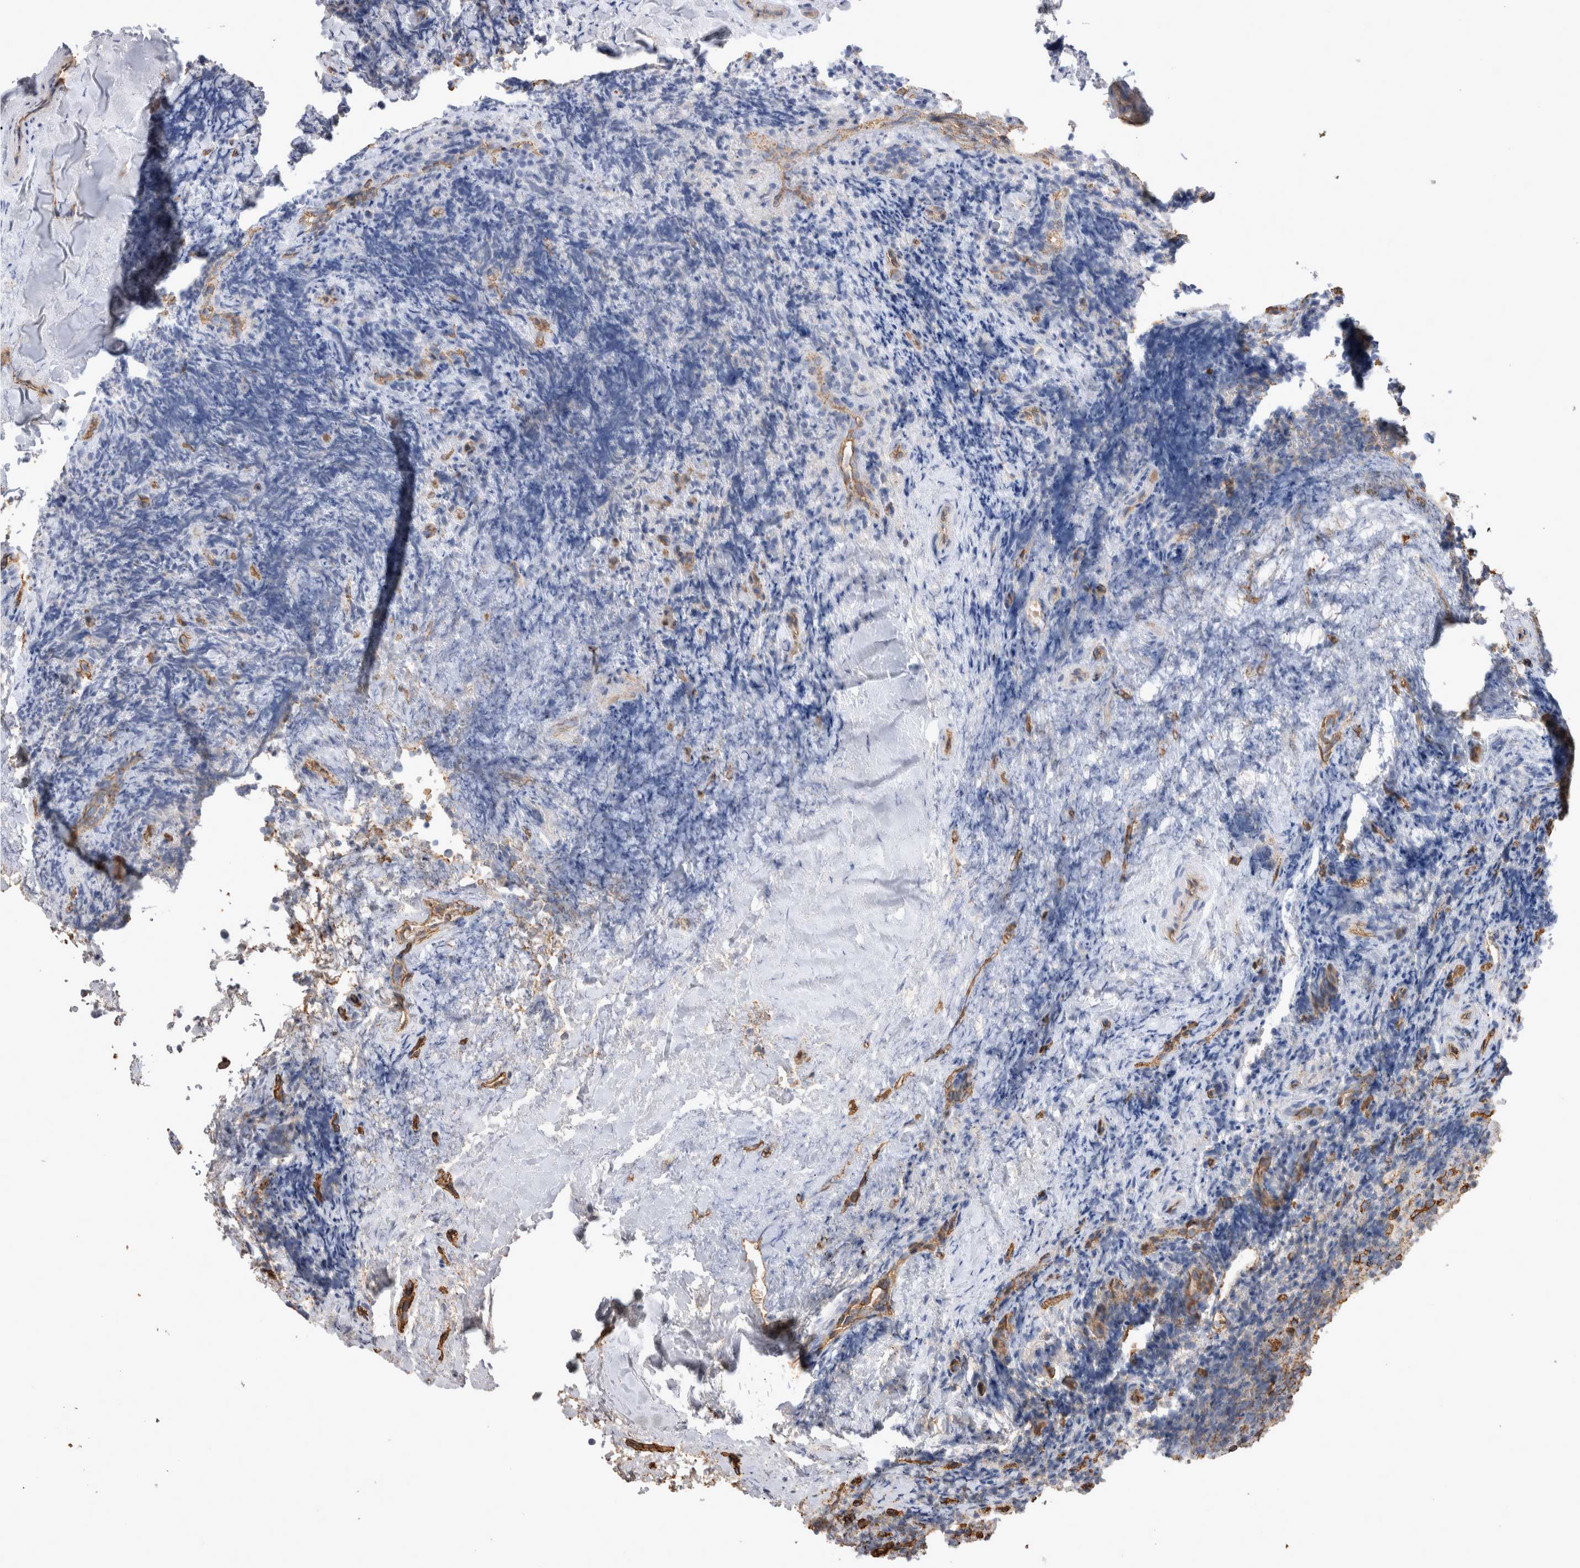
{"staining": {"intensity": "negative", "quantity": "none", "location": "none"}, "tissue": "lymphoma", "cell_type": "Tumor cells", "image_type": "cancer", "snomed": [{"axis": "morphology", "description": "Malignant lymphoma, non-Hodgkin's type, High grade"}, {"axis": "topography", "description": "Tonsil"}], "caption": "Protein analysis of lymphoma demonstrates no significant expression in tumor cells.", "gene": "IL17RC", "patient": {"sex": "female", "age": 36}}